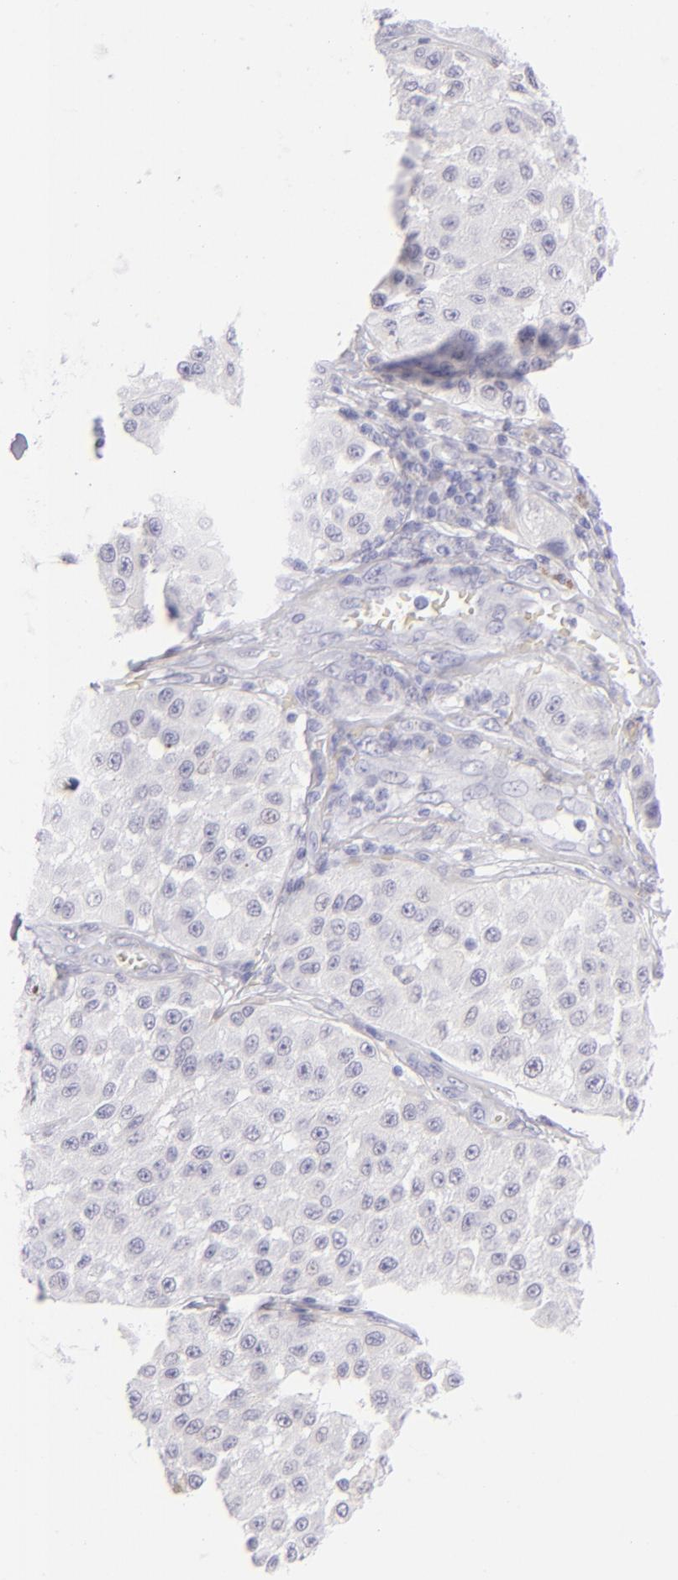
{"staining": {"intensity": "negative", "quantity": "none", "location": "none"}, "tissue": "melanoma", "cell_type": "Tumor cells", "image_type": "cancer", "snomed": [{"axis": "morphology", "description": "Malignant melanoma, NOS"}, {"axis": "topography", "description": "Skin"}], "caption": "Image shows no protein positivity in tumor cells of melanoma tissue.", "gene": "CD72", "patient": {"sex": "female", "age": 64}}